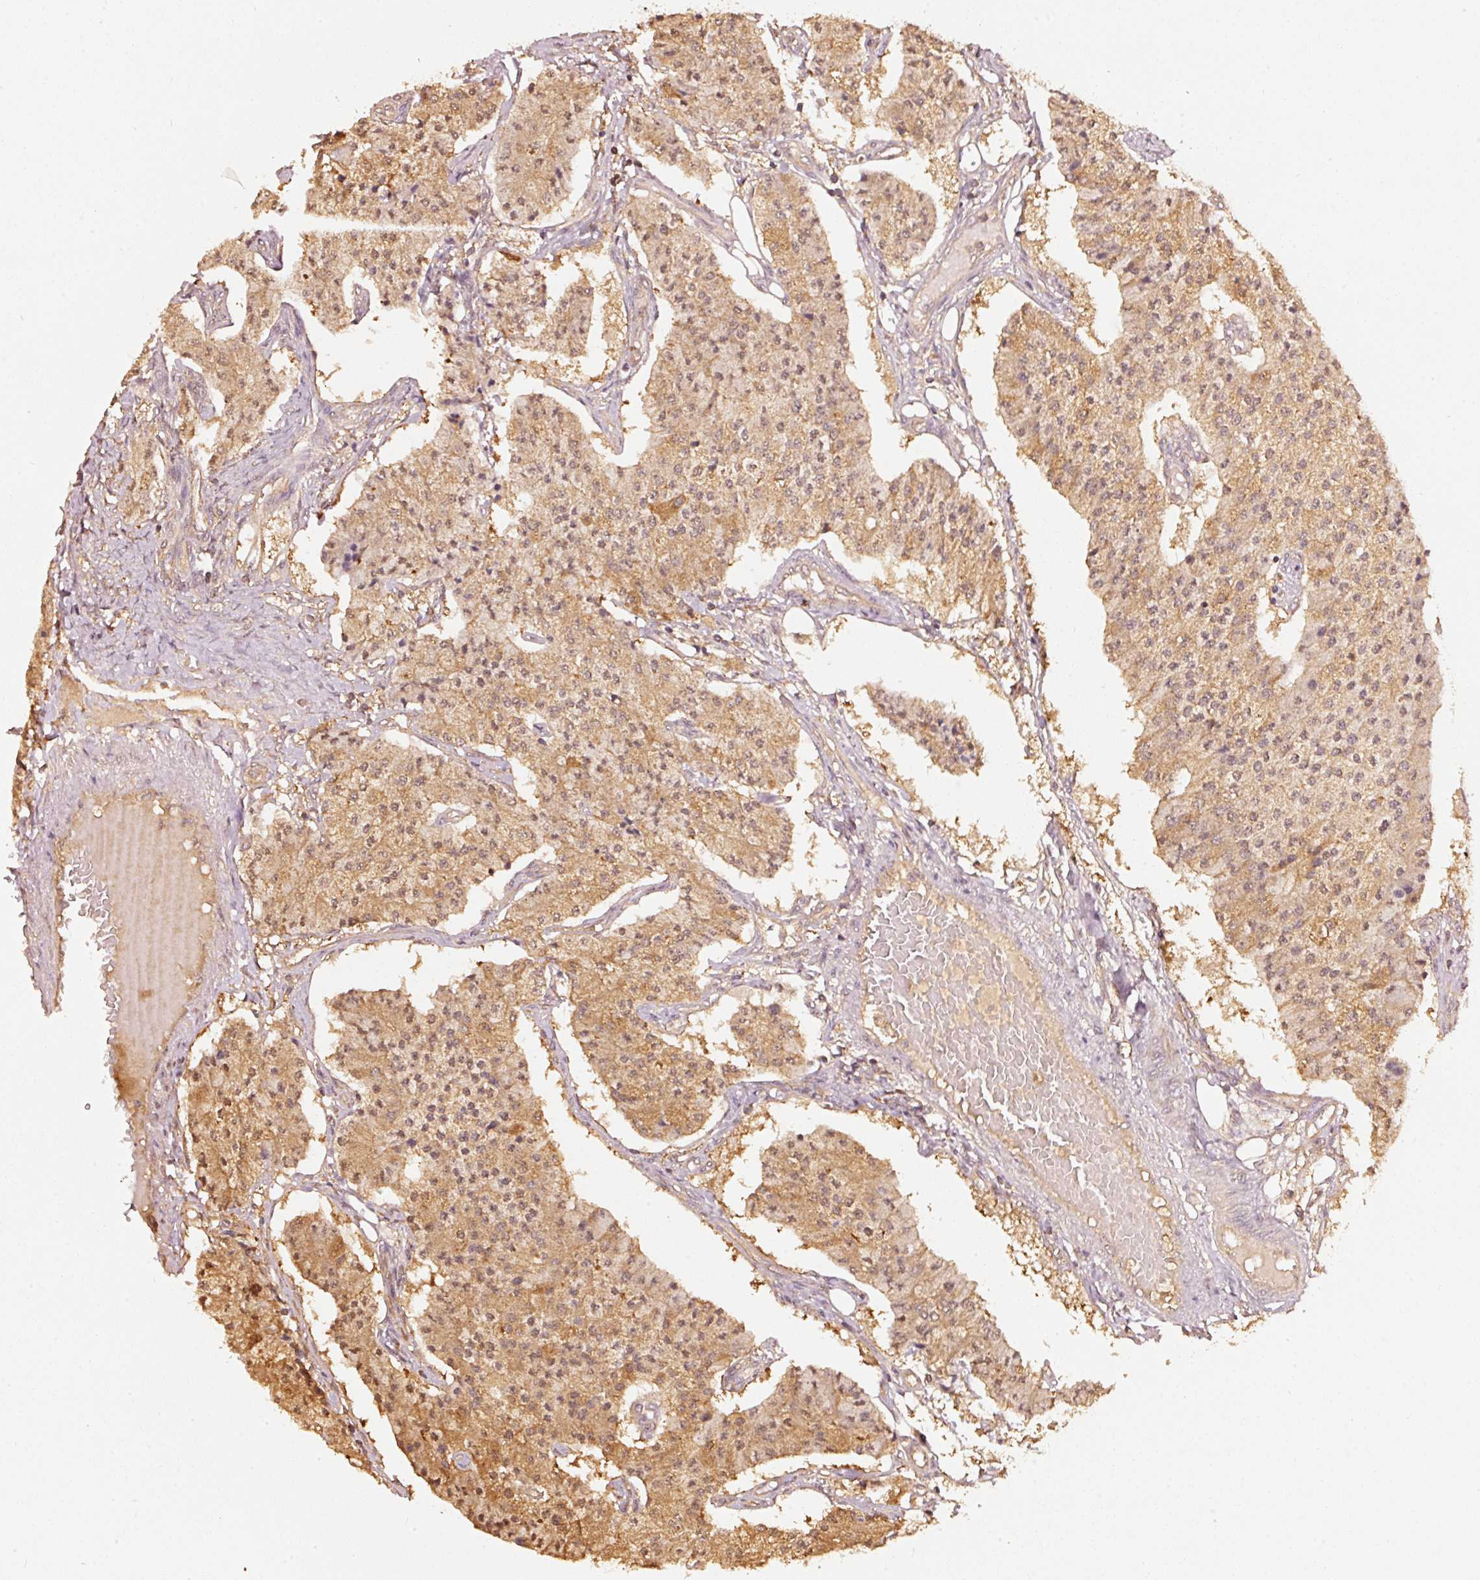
{"staining": {"intensity": "moderate", "quantity": ">75%", "location": "cytoplasmic/membranous"}, "tissue": "carcinoid", "cell_type": "Tumor cells", "image_type": "cancer", "snomed": [{"axis": "morphology", "description": "Carcinoid, malignant, NOS"}, {"axis": "topography", "description": "Colon"}], "caption": "Tumor cells reveal moderate cytoplasmic/membranous staining in about >75% of cells in carcinoid.", "gene": "STAU1", "patient": {"sex": "female", "age": 52}}